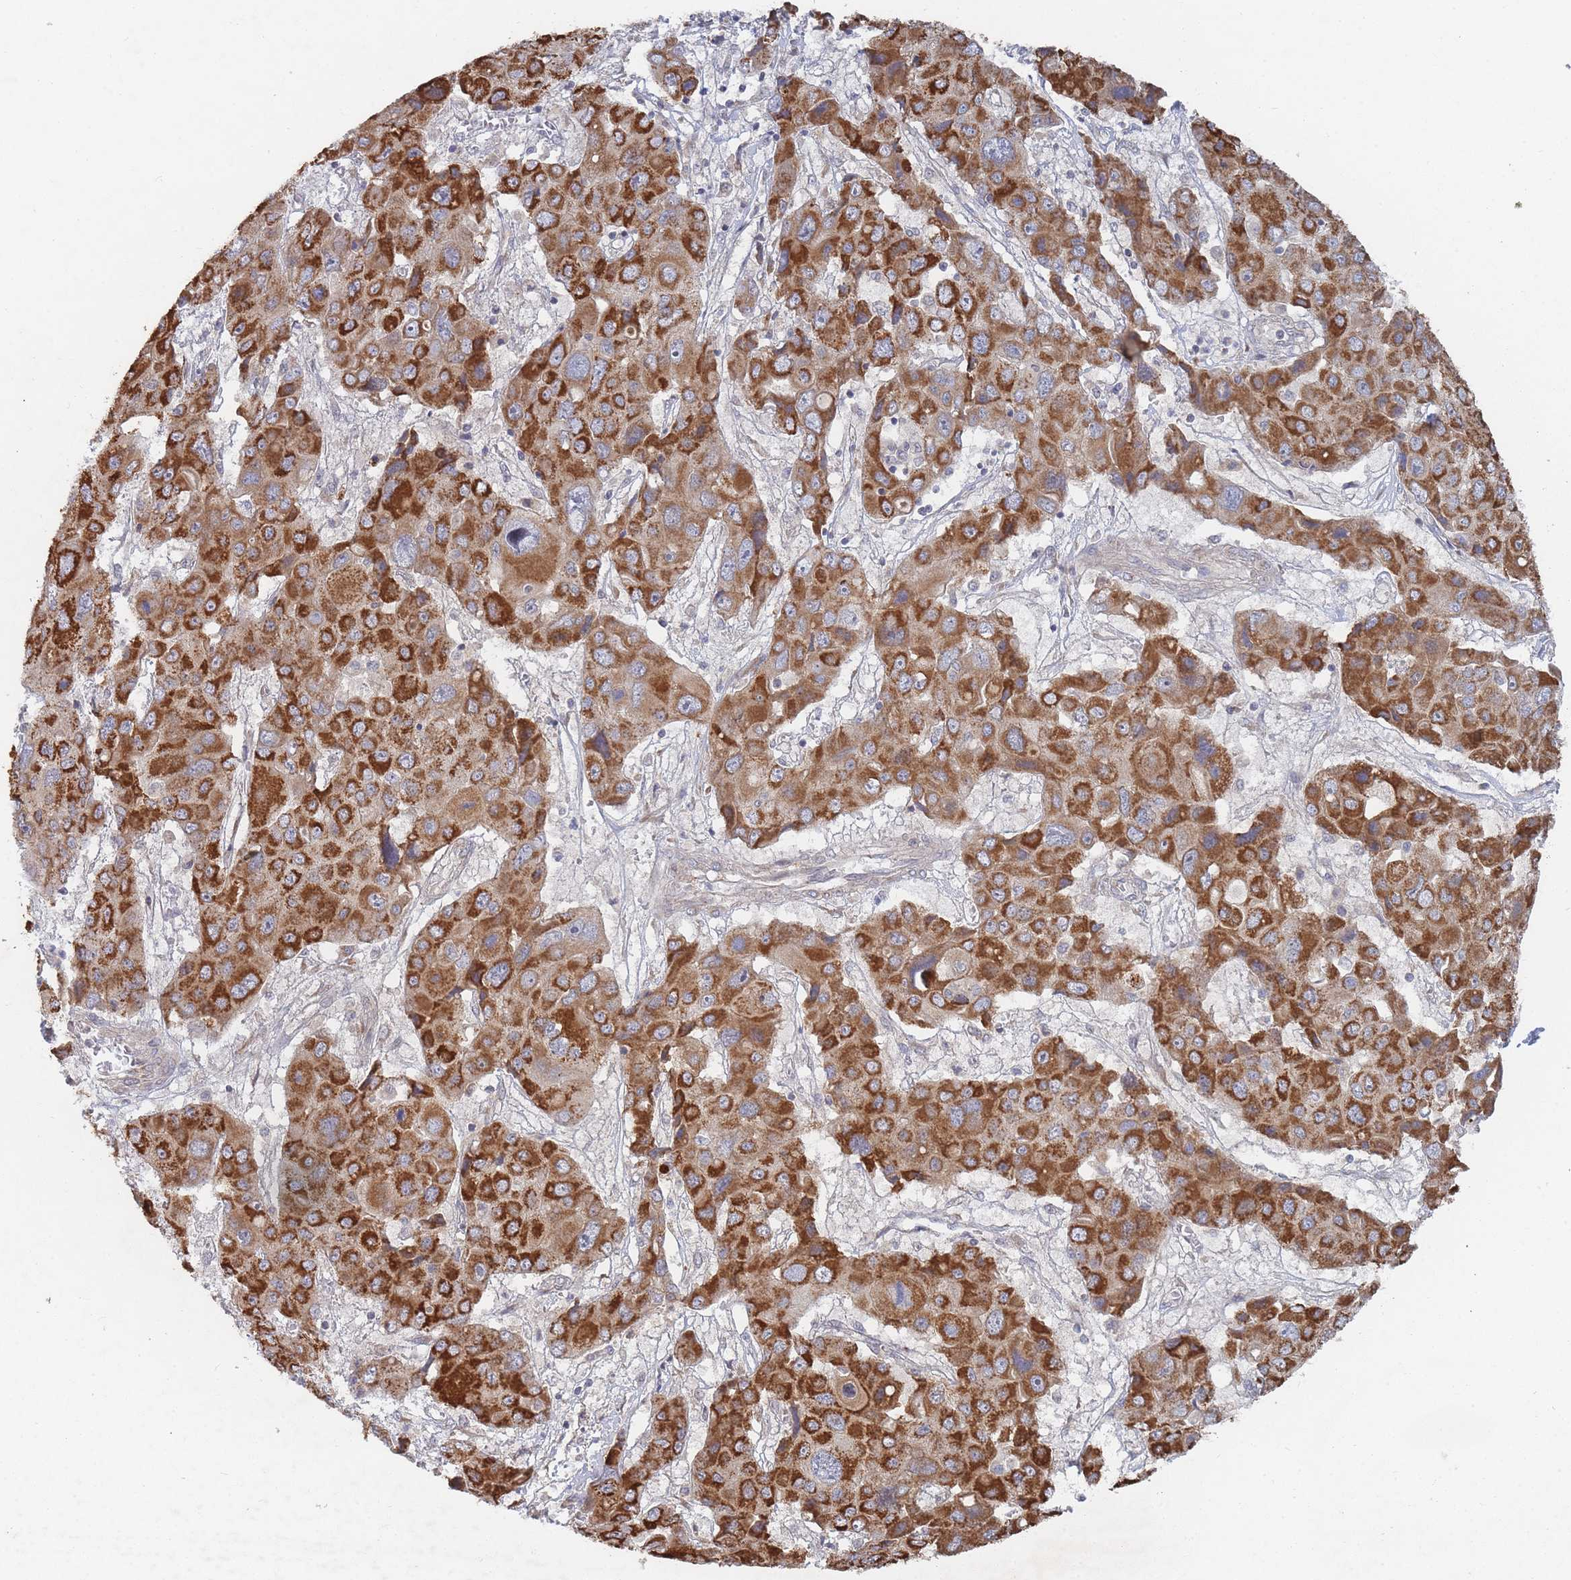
{"staining": {"intensity": "strong", "quantity": ">75%", "location": "cytoplasmic/membranous"}, "tissue": "liver cancer", "cell_type": "Tumor cells", "image_type": "cancer", "snomed": [{"axis": "morphology", "description": "Cholangiocarcinoma"}, {"axis": "topography", "description": "Liver"}], "caption": "IHC (DAB) staining of human liver cholangiocarcinoma exhibits strong cytoplasmic/membranous protein expression in about >75% of tumor cells.", "gene": "SLC35F5", "patient": {"sex": "male", "age": 67}}